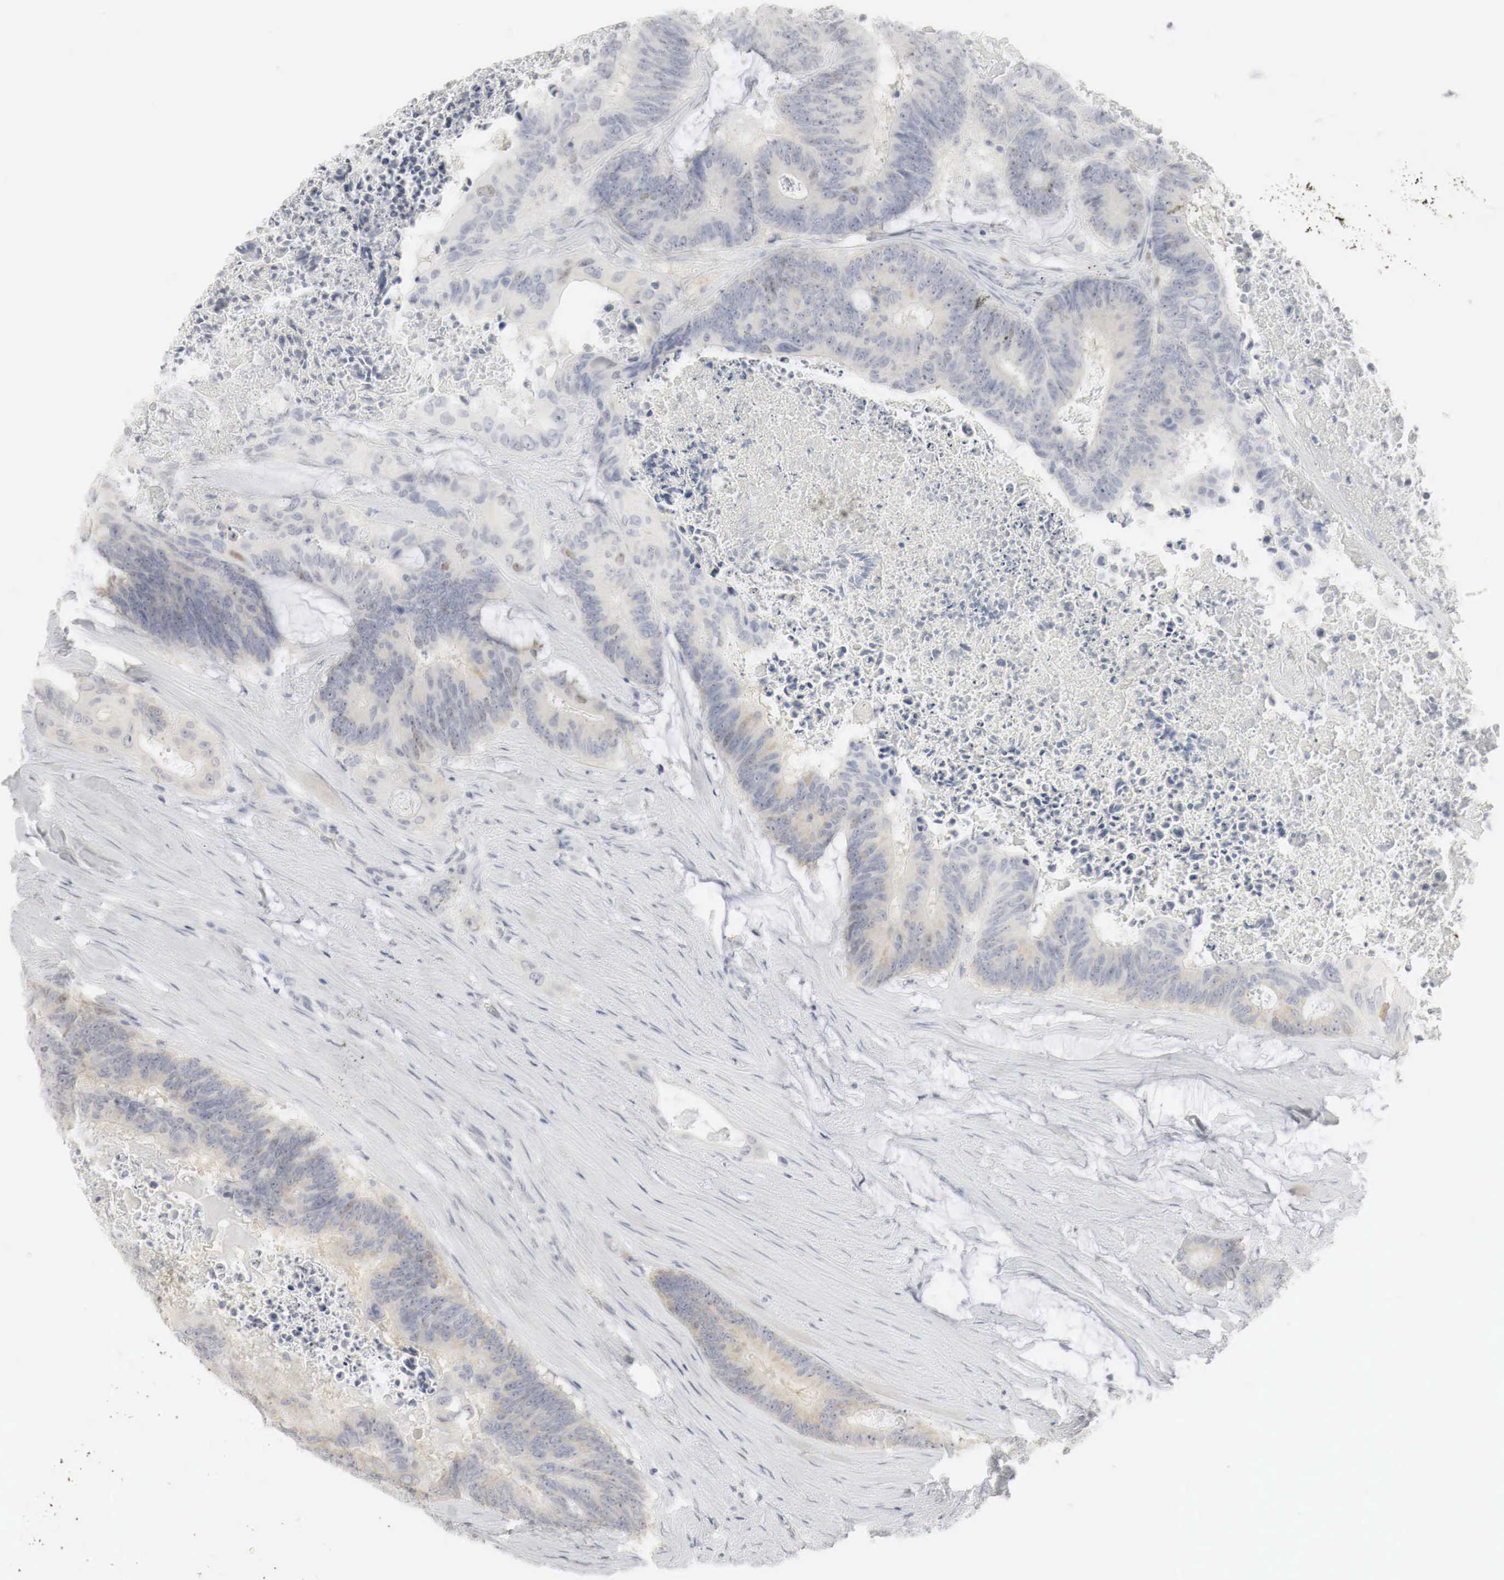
{"staining": {"intensity": "weak", "quantity": "<25%", "location": "nuclear"}, "tissue": "colorectal cancer", "cell_type": "Tumor cells", "image_type": "cancer", "snomed": [{"axis": "morphology", "description": "Adenocarcinoma, NOS"}, {"axis": "topography", "description": "Colon"}], "caption": "High power microscopy histopathology image of an immunohistochemistry photomicrograph of colorectal cancer, revealing no significant staining in tumor cells.", "gene": "TP63", "patient": {"sex": "male", "age": 65}}